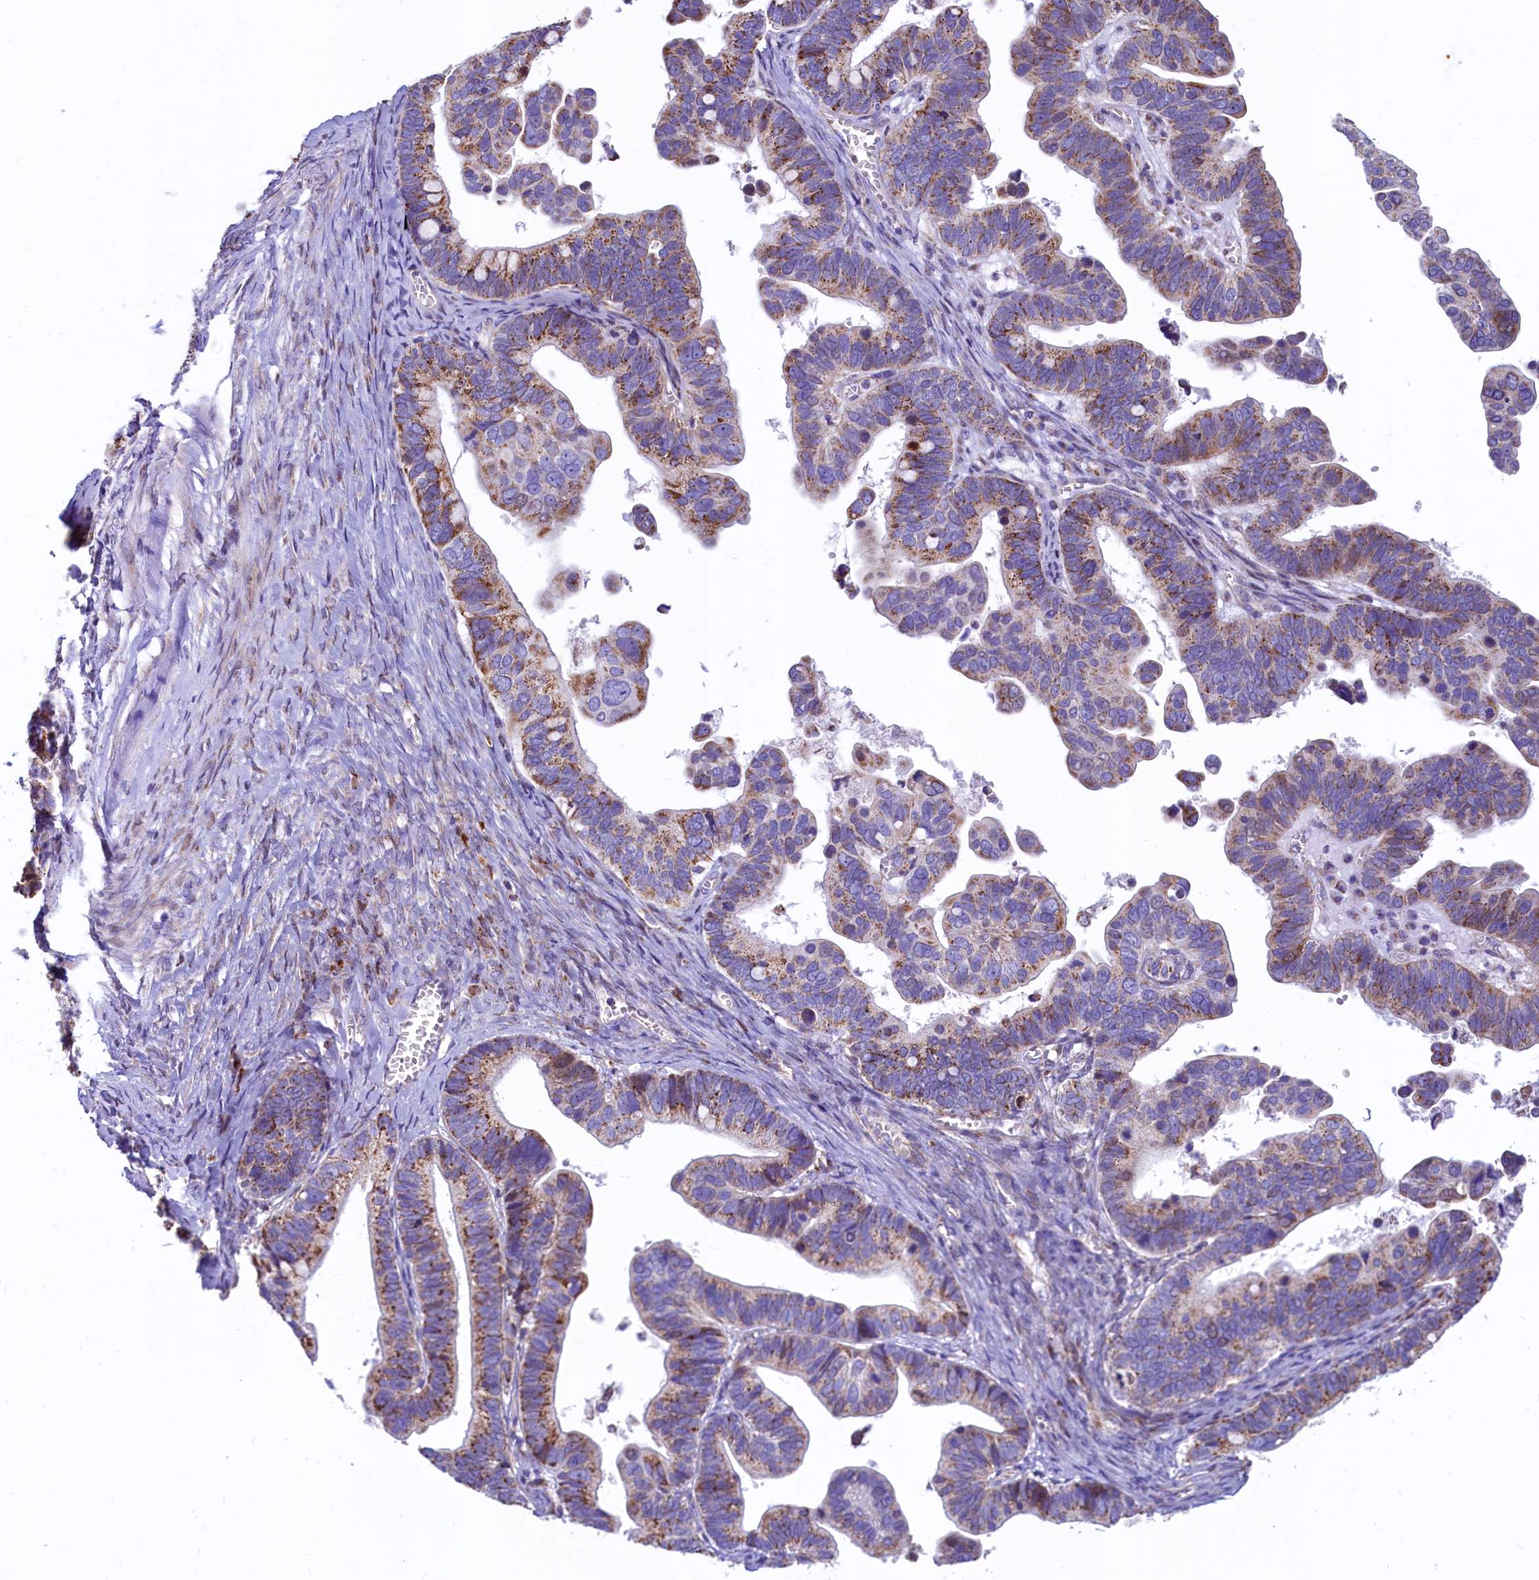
{"staining": {"intensity": "moderate", "quantity": "25%-75%", "location": "cytoplasmic/membranous"}, "tissue": "ovarian cancer", "cell_type": "Tumor cells", "image_type": "cancer", "snomed": [{"axis": "morphology", "description": "Cystadenocarcinoma, serous, NOS"}, {"axis": "topography", "description": "Ovary"}], "caption": "A micrograph of ovarian cancer (serous cystadenocarcinoma) stained for a protein exhibits moderate cytoplasmic/membranous brown staining in tumor cells. (DAB IHC, brown staining for protein, blue staining for nuclei).", "gene": "VWCE", "patient": {"sex": "female", "age": 56}}